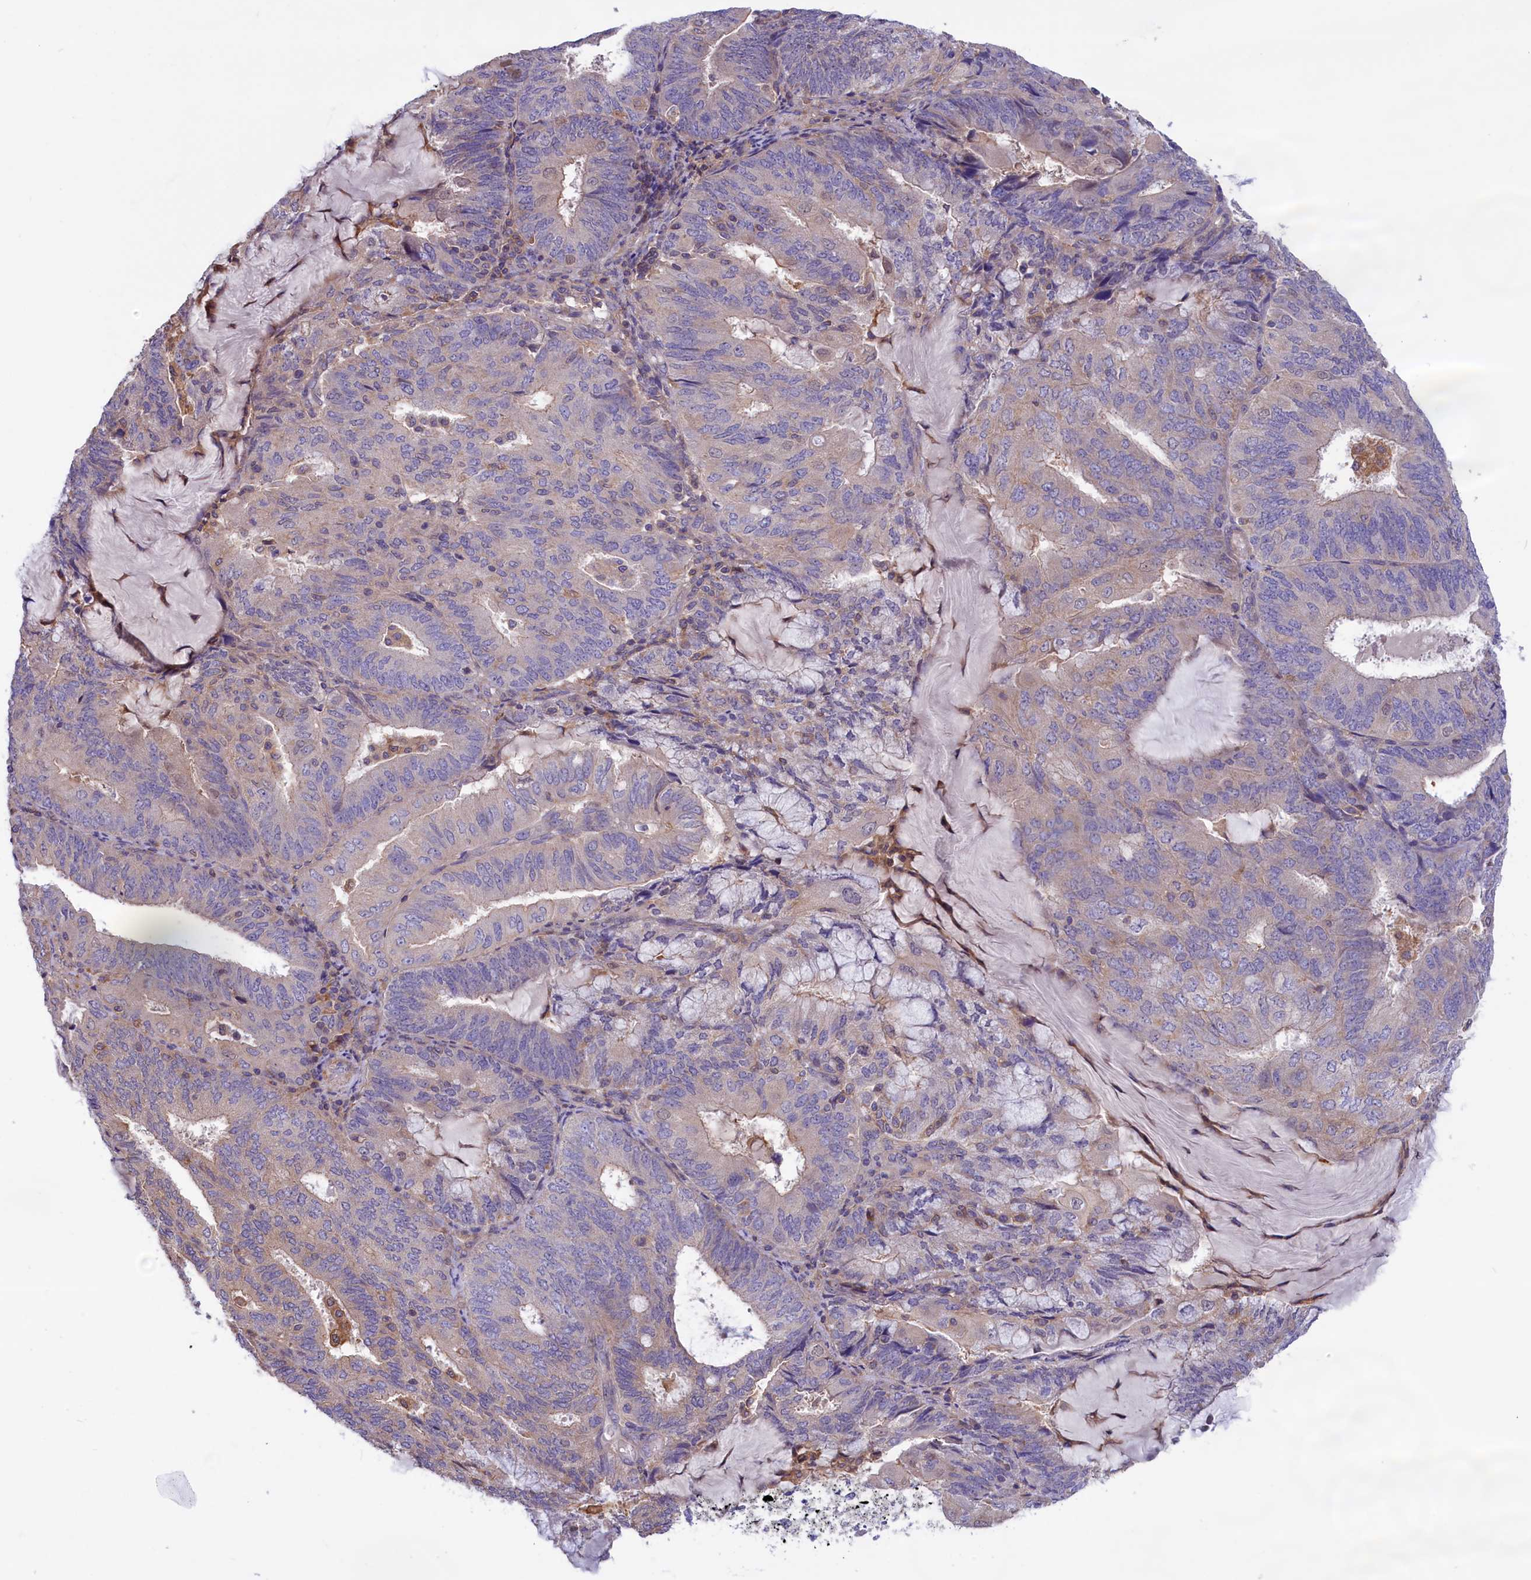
{"staining": {"intensity": "weak", "quantity": "<25%", "location": "cytoplasmic/membranous"}, "tissue": "endometrial cancer", "cell_type": "Tumor cells", "image_type": "cancer", "snomed": [{"axis": "morphology", "description": "Adenocarcinoma, NOS"}, {"axis": "topography", "description": "Endometrium"}], "caption": "Micrograph shows no protein expression in tumor cells of endometrial cancer (adenocarcinoma) tissue.", "gene": "AMDHD2", "patient": {"sex": "female", "age": 81}}